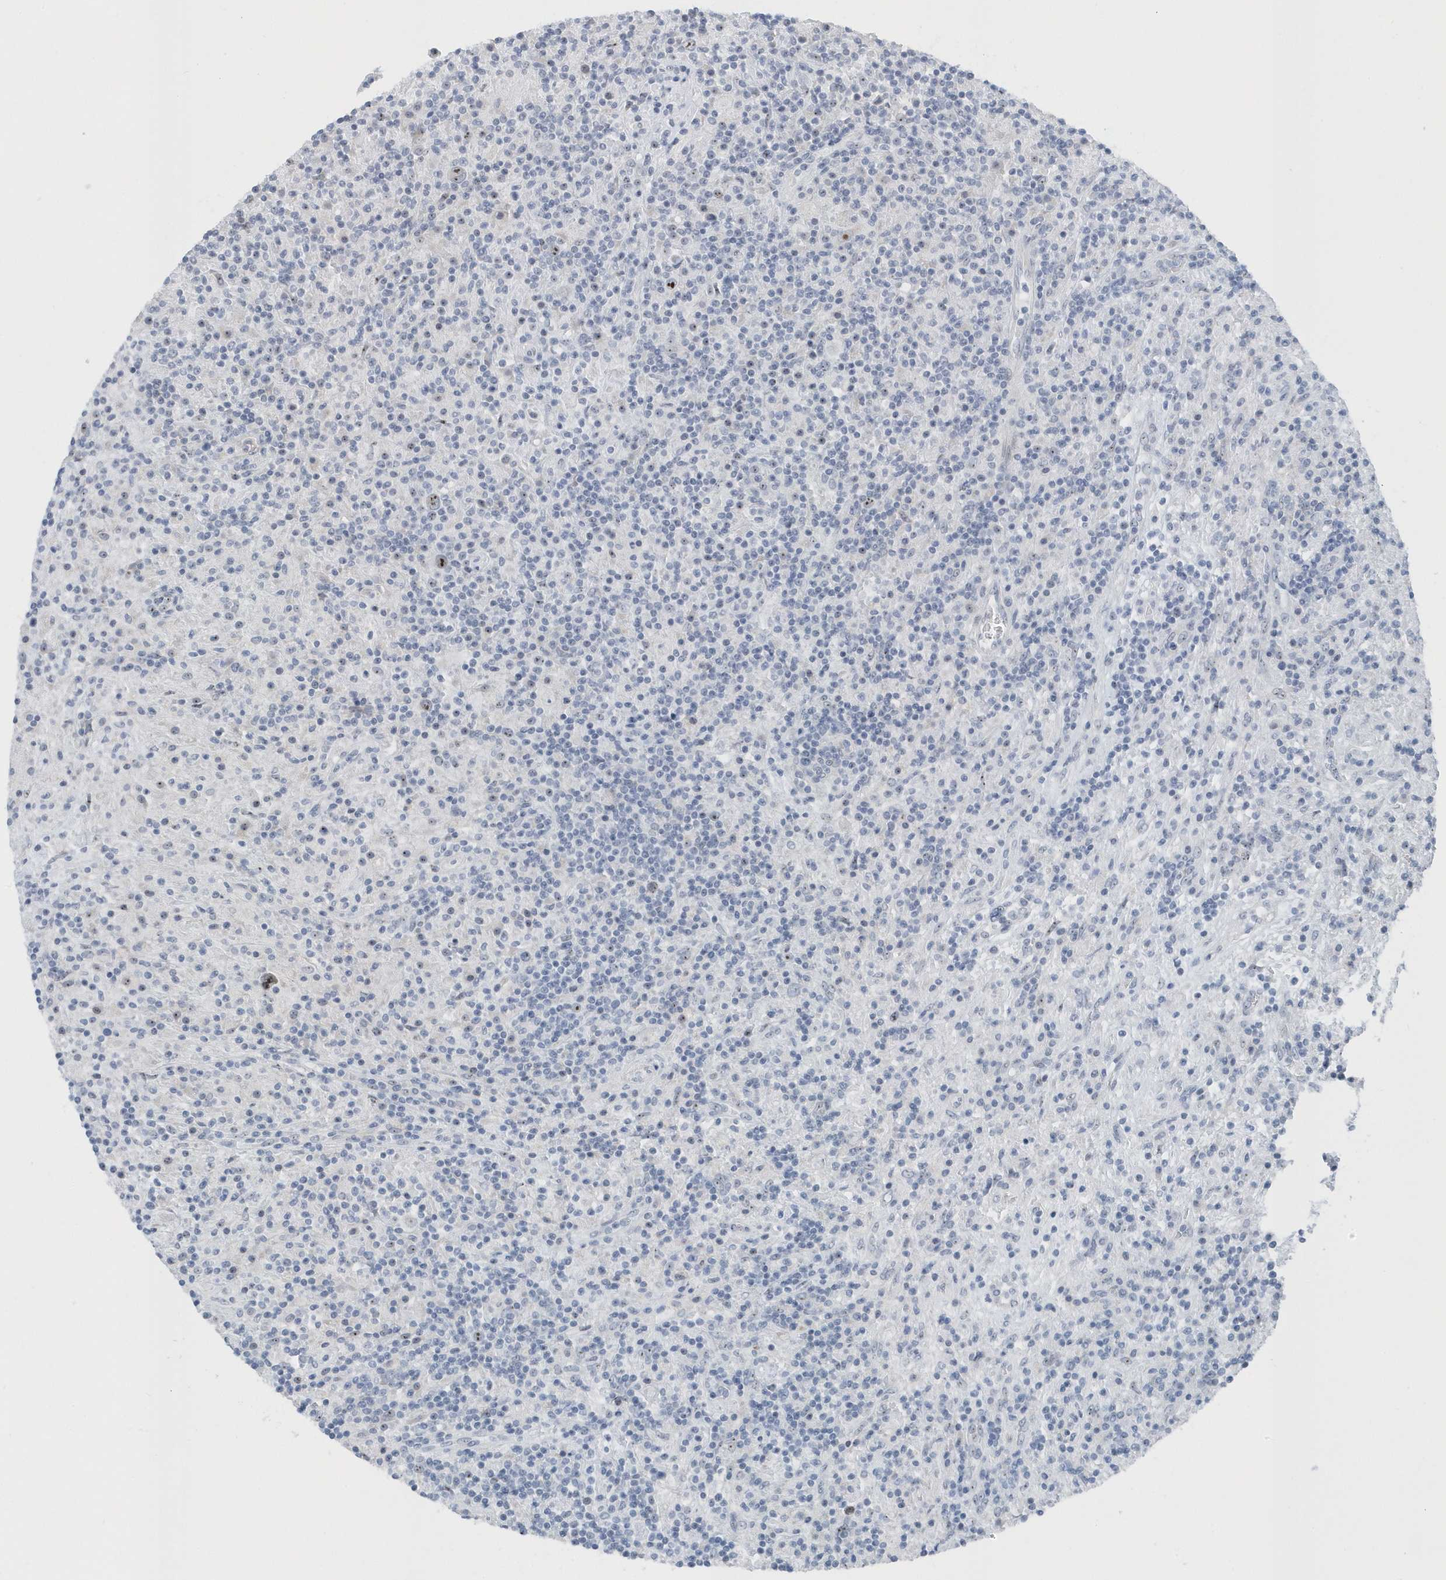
{"staining": {"intensity": "moderate", "quantity": ">75%", "location": "nuclear"}, "tissue": "lymphoma", "cell_type": "Tumor cells", "image_type": "cancer", "snomed": [{"axis": "morphology", "description": "Hodgkin's disease, NOS"}, {"axis": "topography", "description": "Lymph node"}], "caption": "This is an image of IHC staining of lymphoma, which shows moderate positivity in the nuclear of tumor cells.", "gene": "RPF2", "patient": {"sex": "male", "age": 70}}